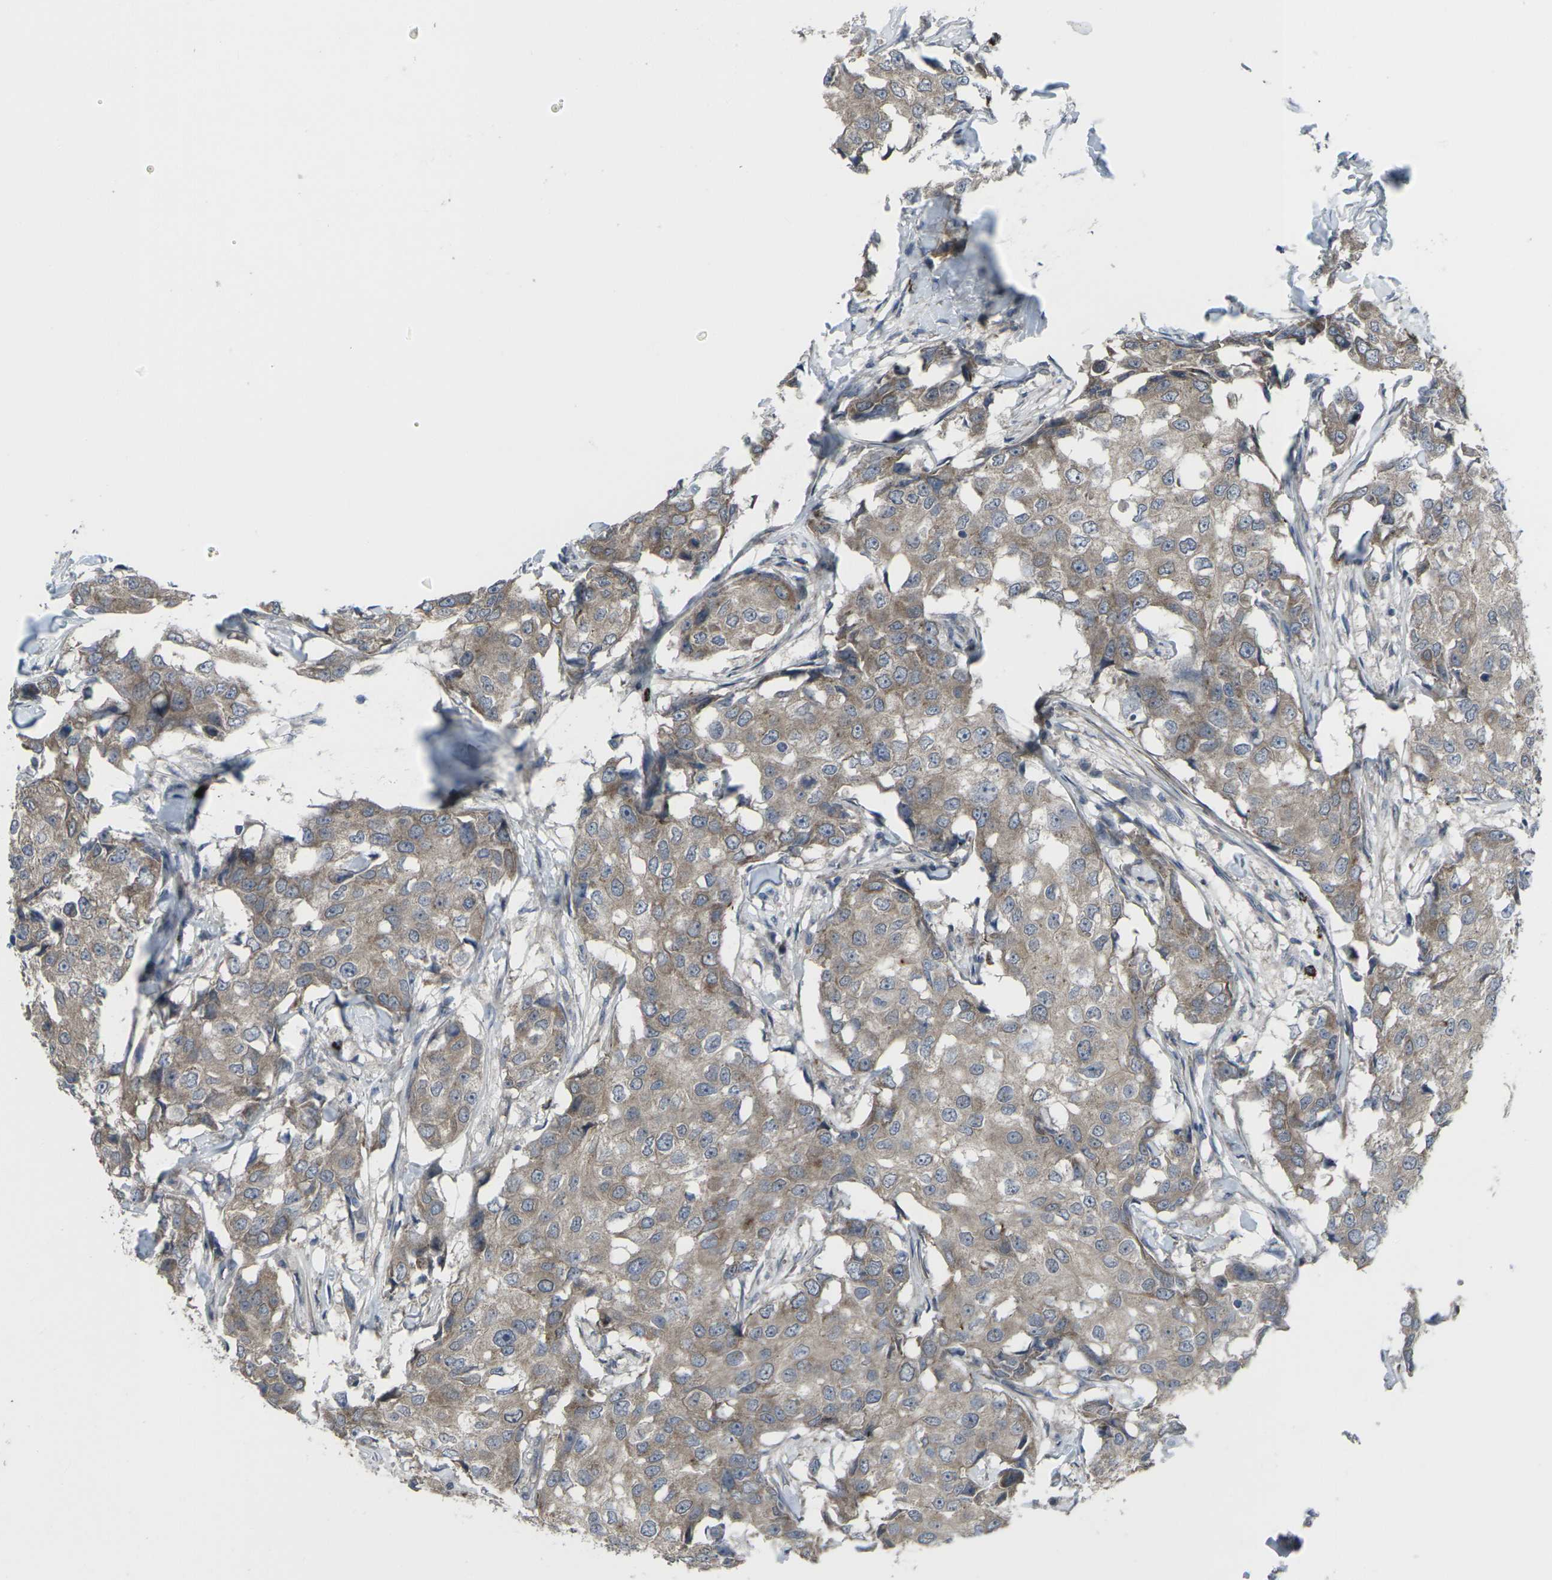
{"staining": {"intensity": "moderate", "quantity": ">75%", "location": "cytoplasmic/membranous"}, "tissue": "breast cancer", "cell_type": "Tumor cells", "image_type": "cancer", "snomed": [{"axis": "morphology", "description": "Duct carcinoma"}, {"axis": "topography", "description": "Breast"}], "caption": "There is medium levels of moderate cytoplasmic/membranous staining in tumor cells of breast cancer, as demonstrated by immunohistochemical staining (brown color).", "gene": "CCR10", "patient": {"sex": "female", "age": 27}}